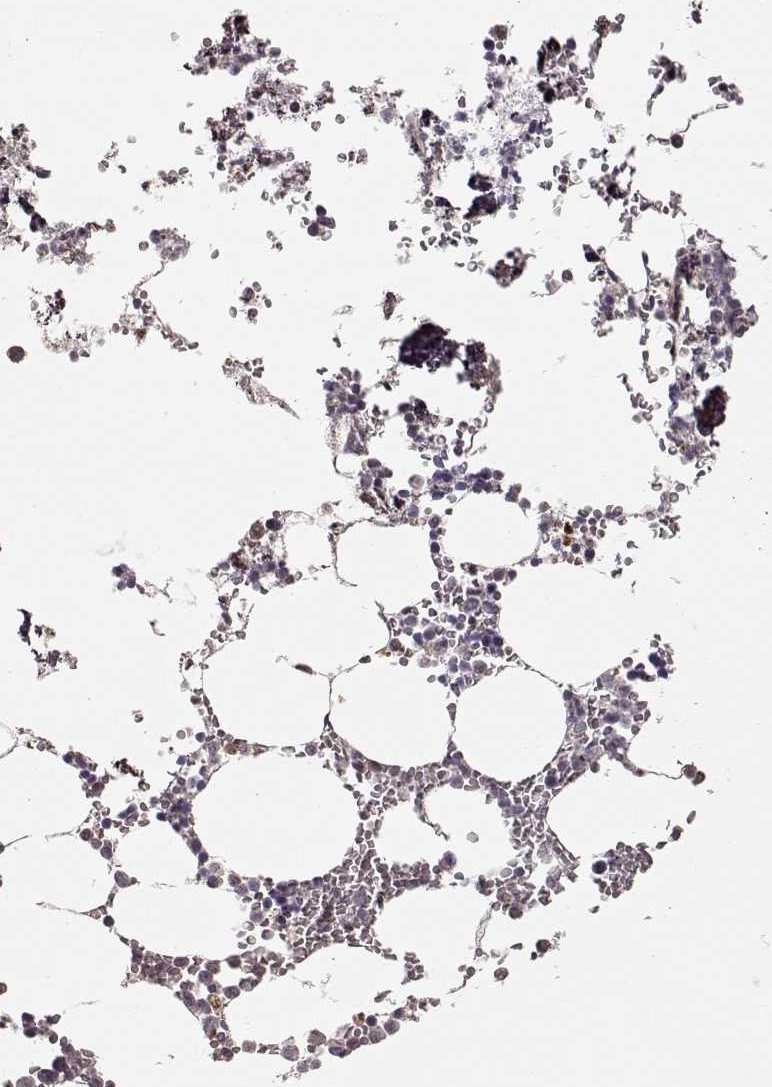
{"staining": {"intensity": "weak", "quantity": "<25%", "location": "cytoplasmic/membranous"}, "tissue": "bone marrow", "cell_type": "Hematopoietic cells", "image_type": "normal", "snomed": [{"axis": "morphology", "description": "Normal tissue, NOS"}, {"axis": "topography", "description": "Bone marrow"}], "caption": "The image exhibits no staining of hematopoietic cells in benign bone marrow.", "gene": "CRB1", "patient": {"sex": "male", "age": 54}}